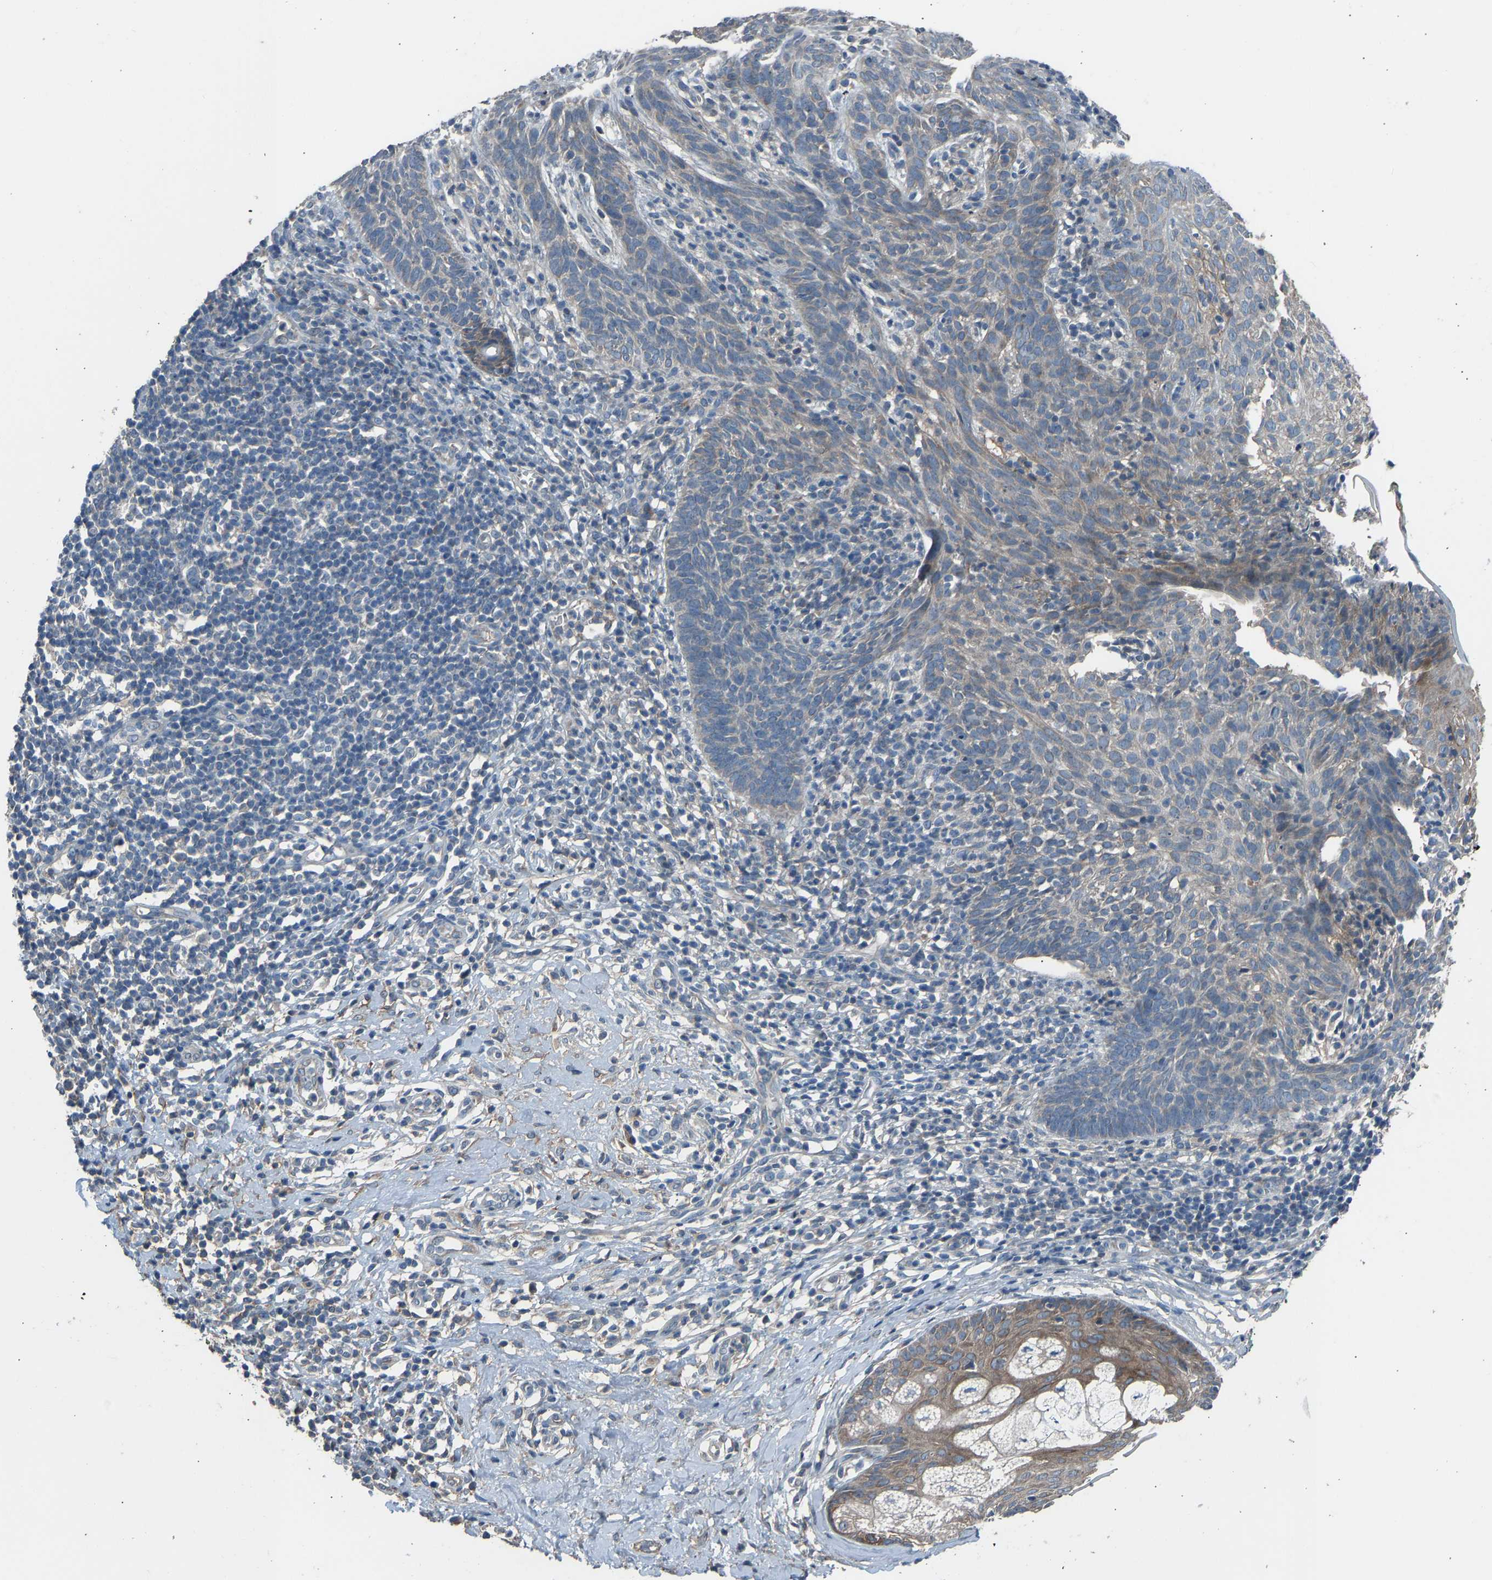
{"staining": {"intensity": "negative", "quantity": "none", "location": "none"}, "tissue": "skin cancer", "cell_type": "Tumor cells", "image_type": "cancer", "snomed": [{"axis": "morphology", "description": "Basal cell carcinoma"}, {"axis": "topography", "description": "Skin"}], "caption": "Immunohistochemical staining of skin cancer reveals no significant expression in tumor cells.", "gene": "TGFBR3", "patient": {"sex": "male", "age": 60}}